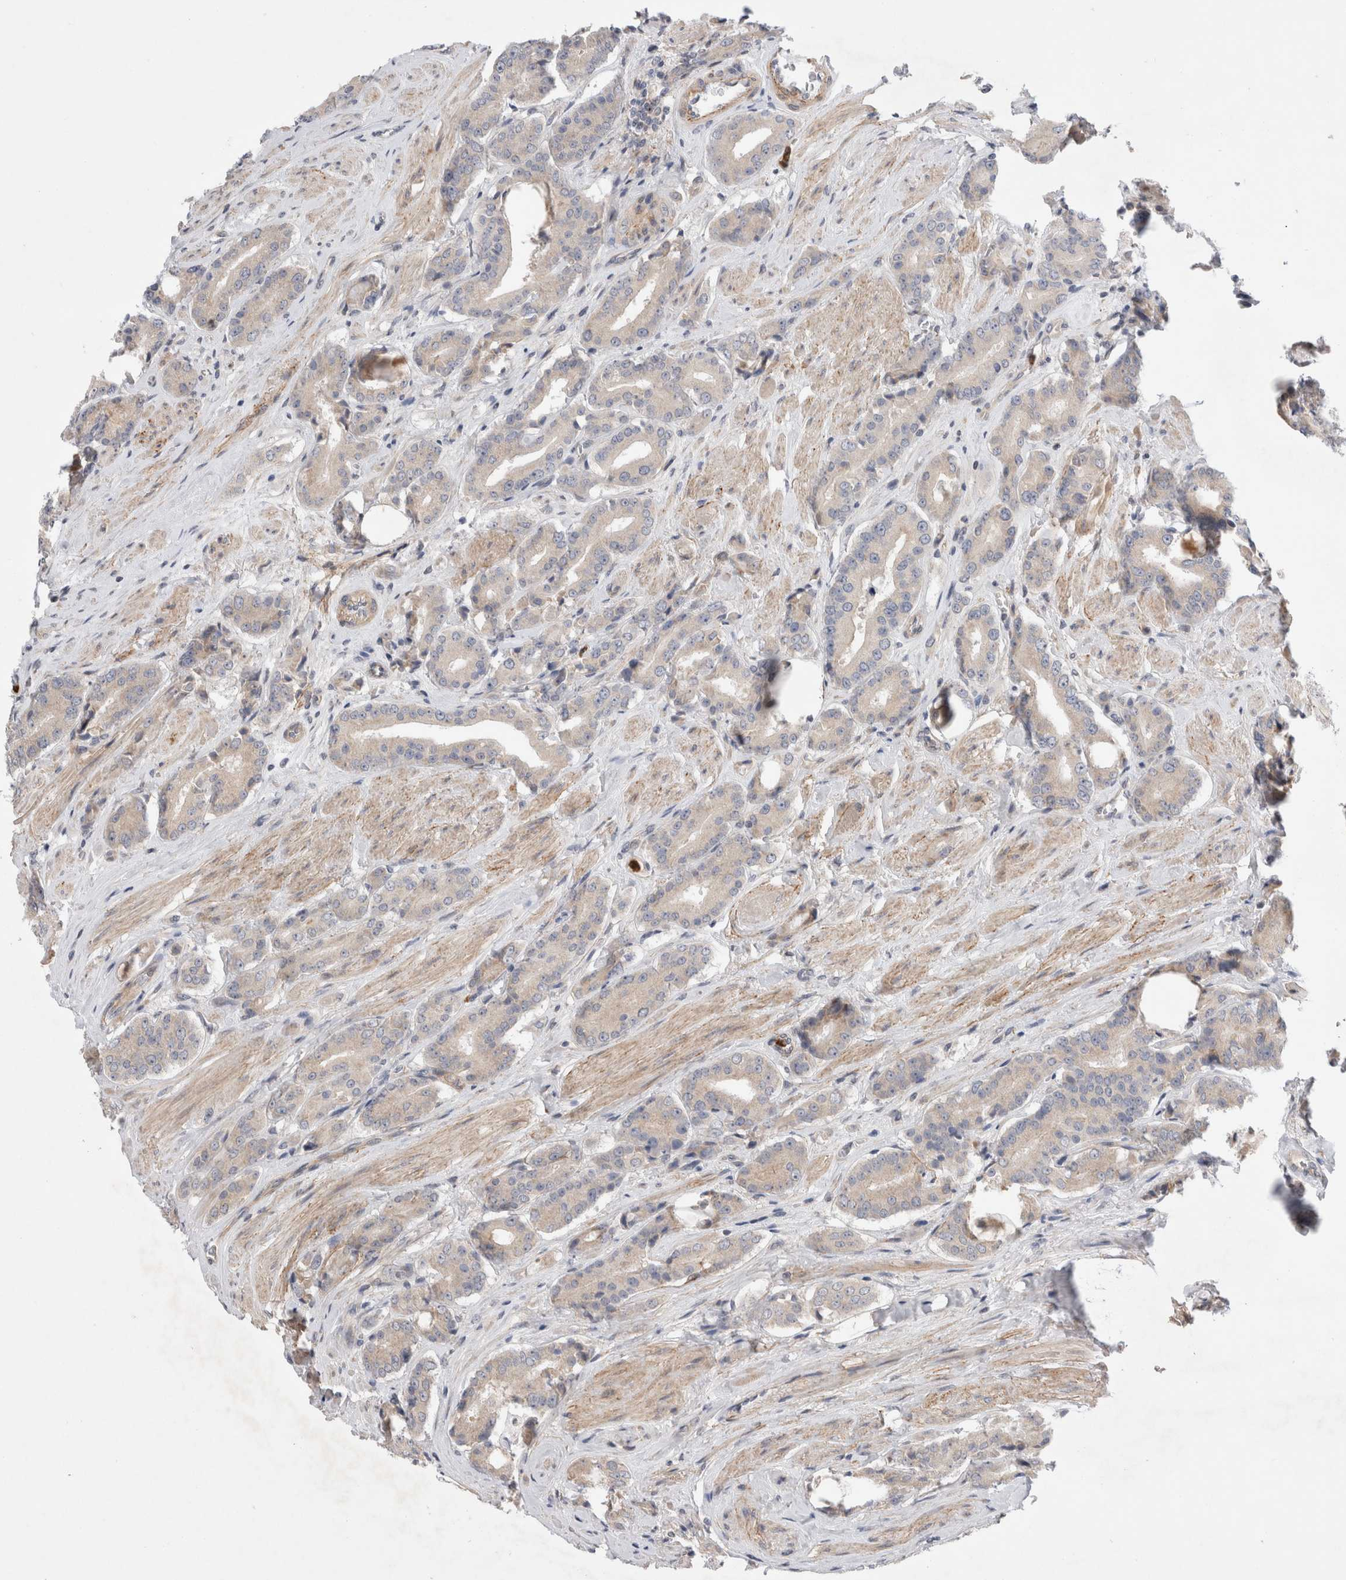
{"staining": {"intensity": "weak", "quantity": "25%-75%", "location": "cytoplasmic/membranous"}, "tissue": "prostate cancer", "cell_type": "Tumor cells", "image_type": "cancer", "snomed": [{"axis": "morphology", "description": "Adenocarcinoma, High grade"}, {"axis": "topography", "description": "Prostate"}], "caption": "Prostate cancer (adenocarcinoma (high-grade)) stained with IHC exhibits weak cytoplasmic/membranous positivity in approximately 25%-75% of tumor cells.", "gene": "GSDMB", "patient": {"sex": "male", "age": 71}}